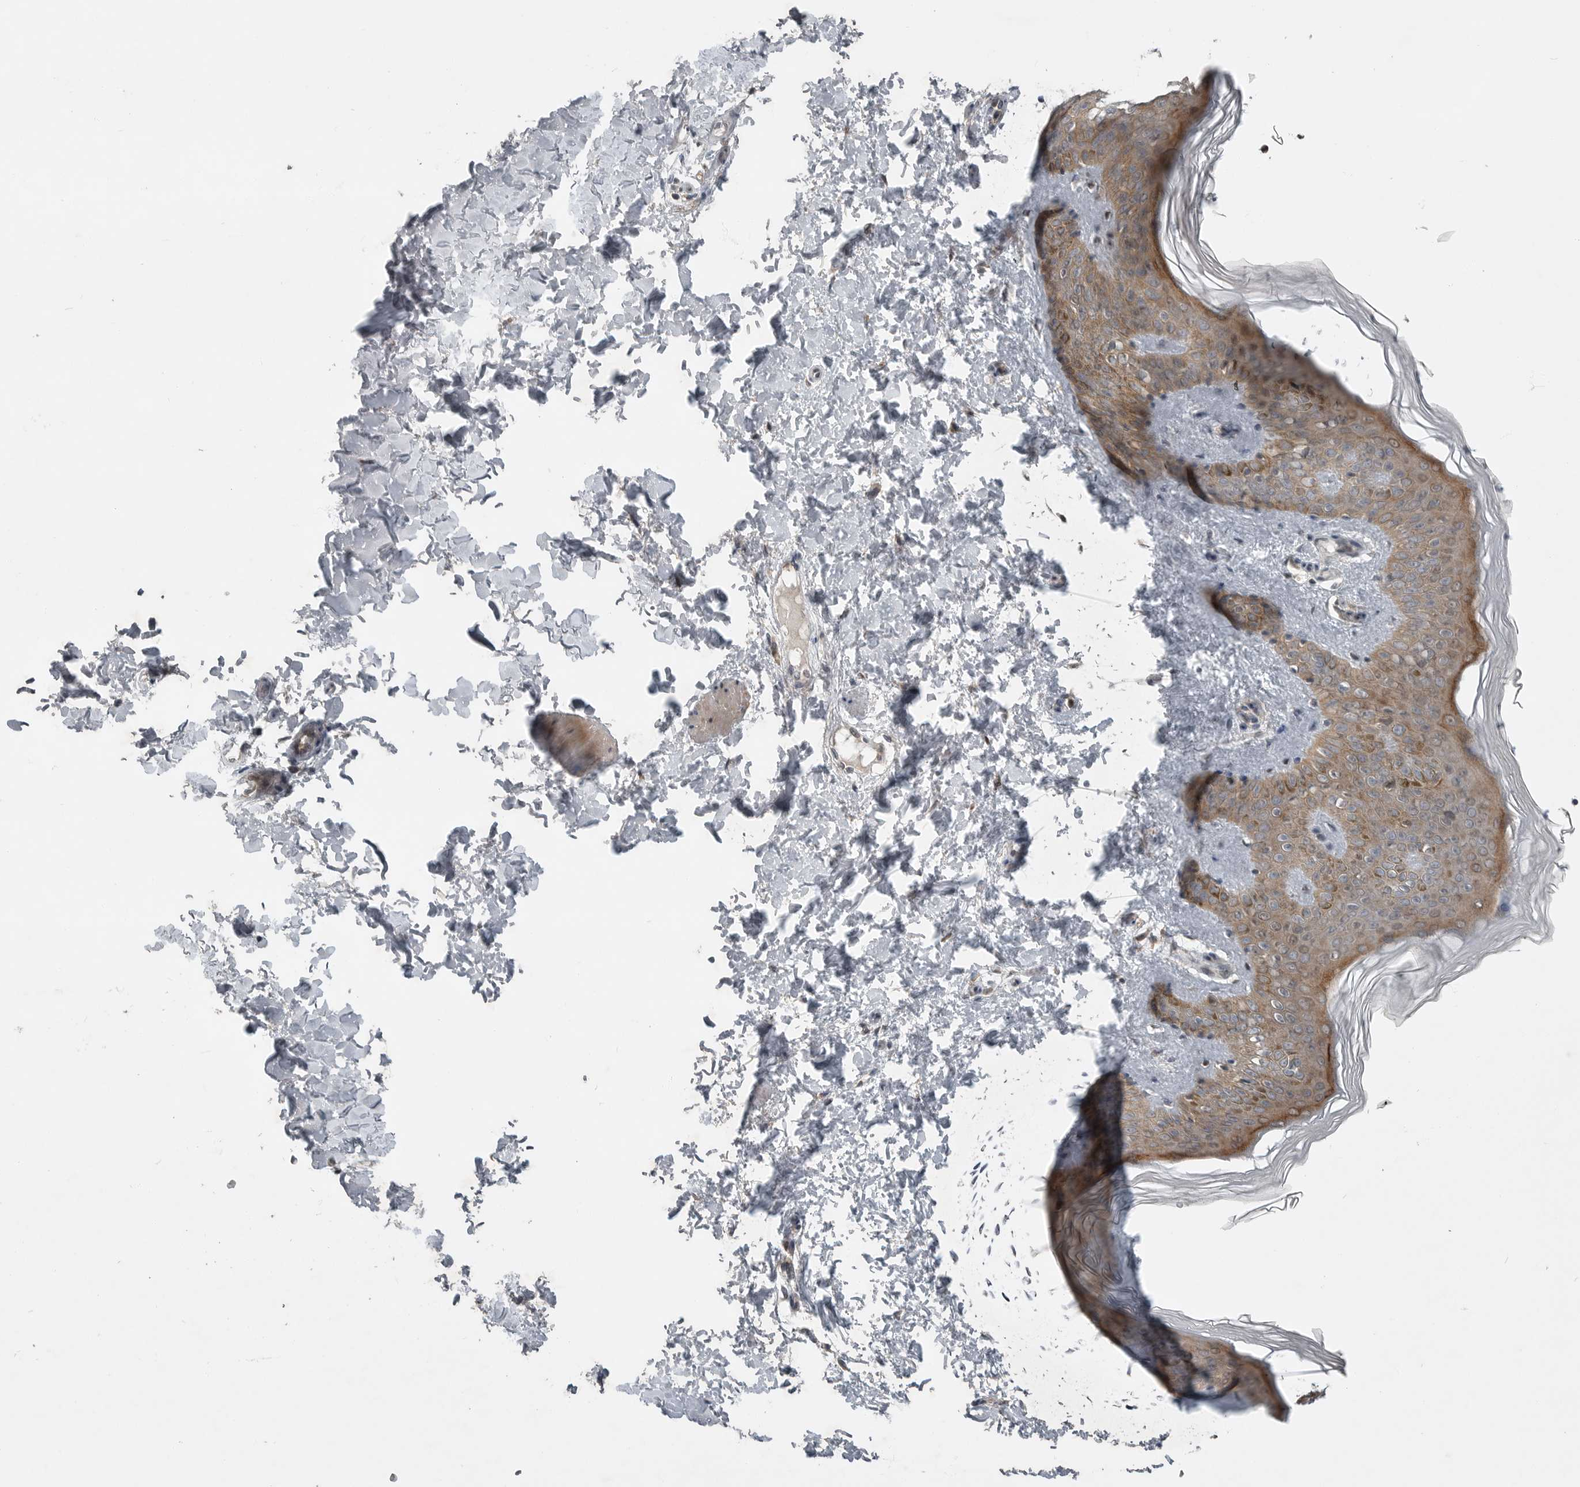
{"staining": {"intensity": "negative", "quantity": "none", "location": "none"}, "tissue": "skin", "cell_type": "Fibroblasts", "image_type": "normal", "snomed": [{"axis": "morphology", "description": "Normal tissue, NOS"}, {"axis": "morphology", "description": "Neoplasm, benign, NOS"}, {"axis": "topography", "description": "Skin"}, {"axis": "topography", "description": "Soft tissue"}], "caption": "DAB immunohistochemical staining of benign human skin exhibits no significant positivity in fibroblasts.", "gene": "MFAP3L", "patient": {"sex": "male", "age": 26}}